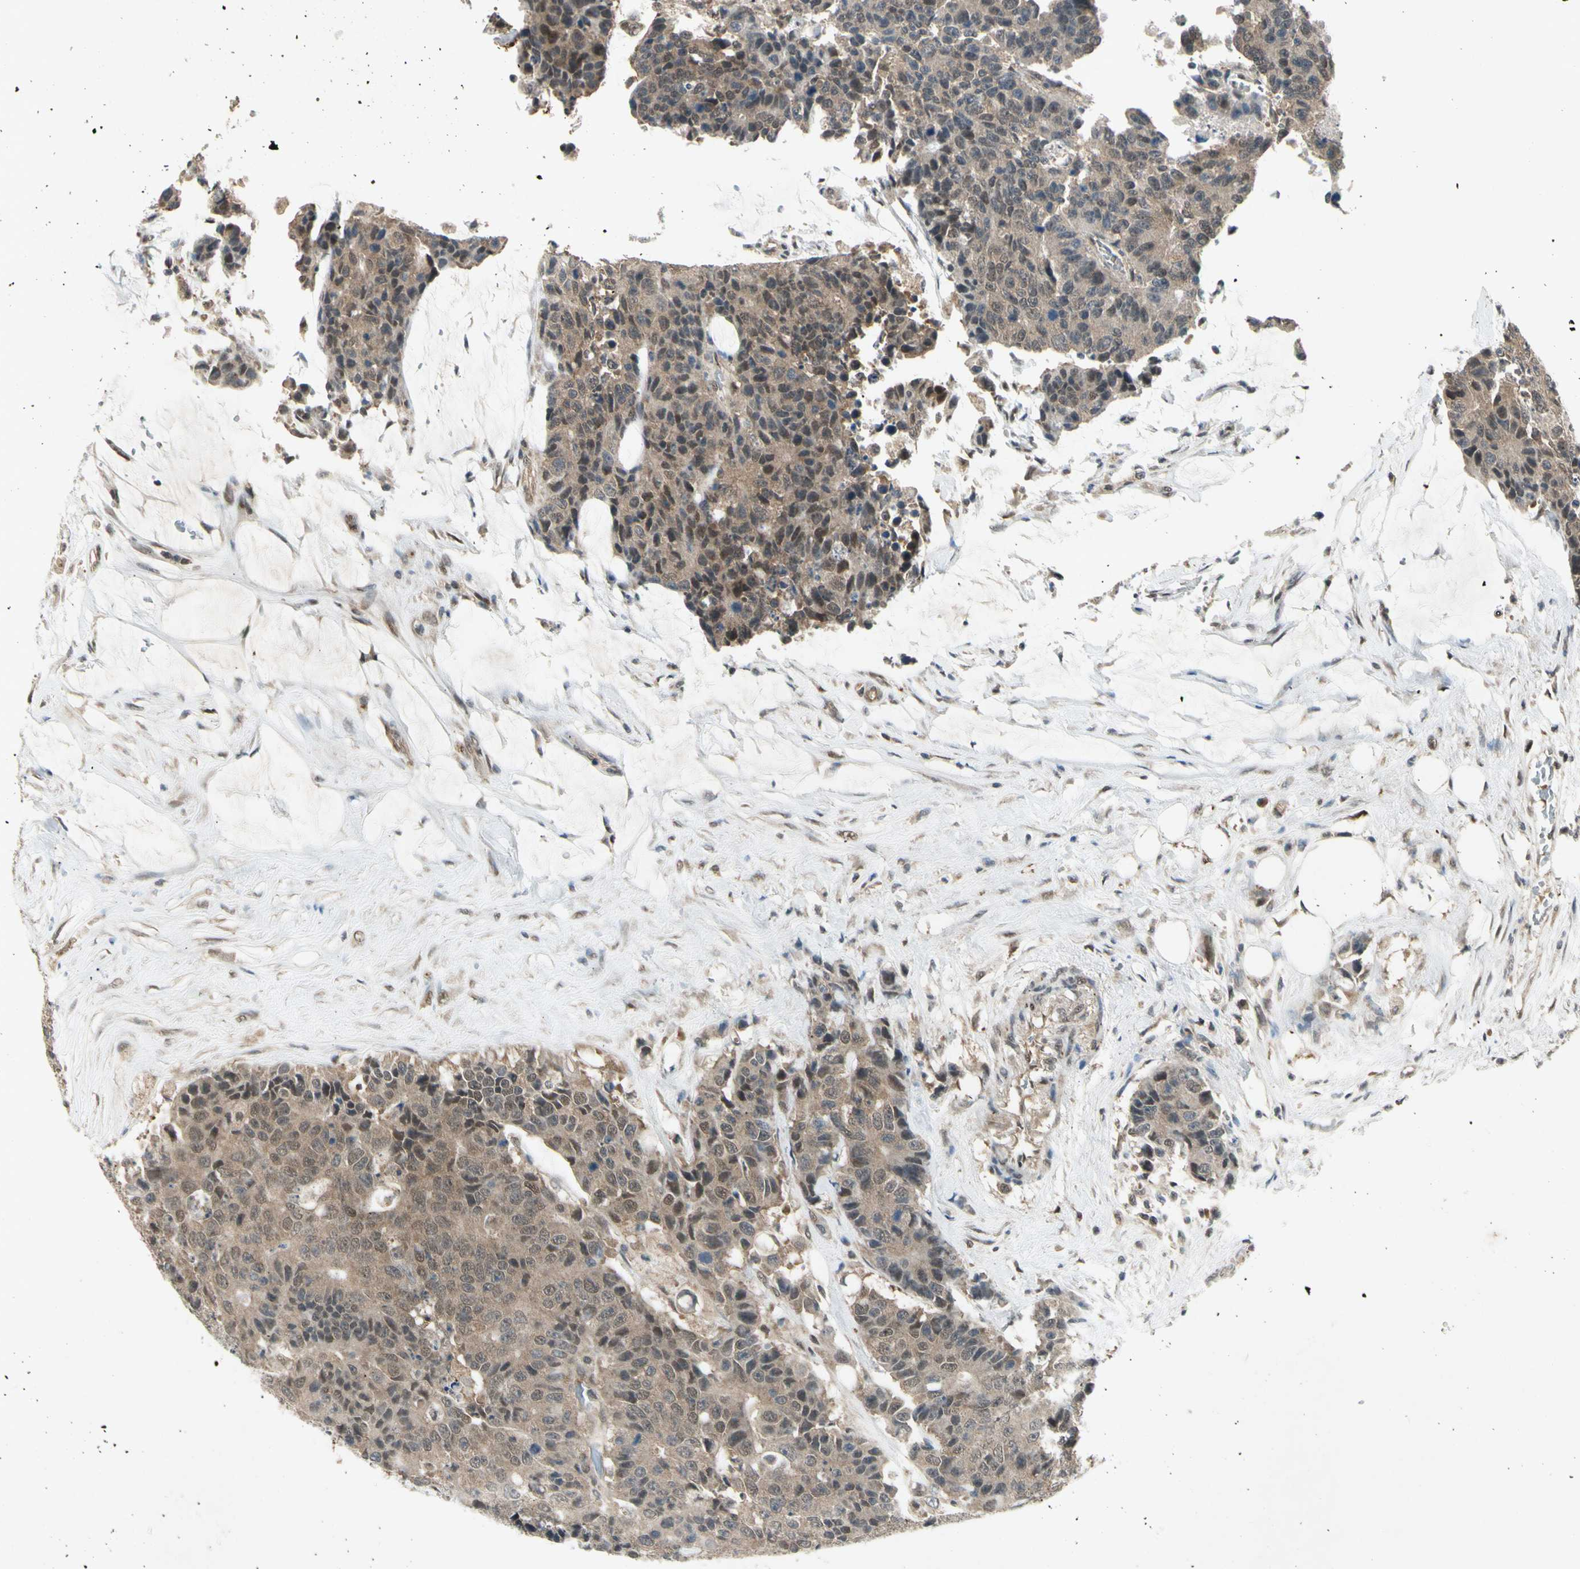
{"staining": {"intensity": "weak", "quantity": ">75%", "location": "cytoplasmic/membranous"}, "tissue": "colorectal cancer", "cell_type": "Tumor cells", "image_type": "cancer", "snomed": [{"axis": "morphology", "description": "Adenocarcinoma, NOS"}, {"axis": "topography", "description": "Colon"}], "caption": "Immunohistochemistry of human colorectal adenocarcinoma exhibits low levels of weak cytoplasmic/membranous positivity in approximately >75% of tumor cells.", "gene": "PSMD5", "patient": {"sex": "female", "age": 86}}